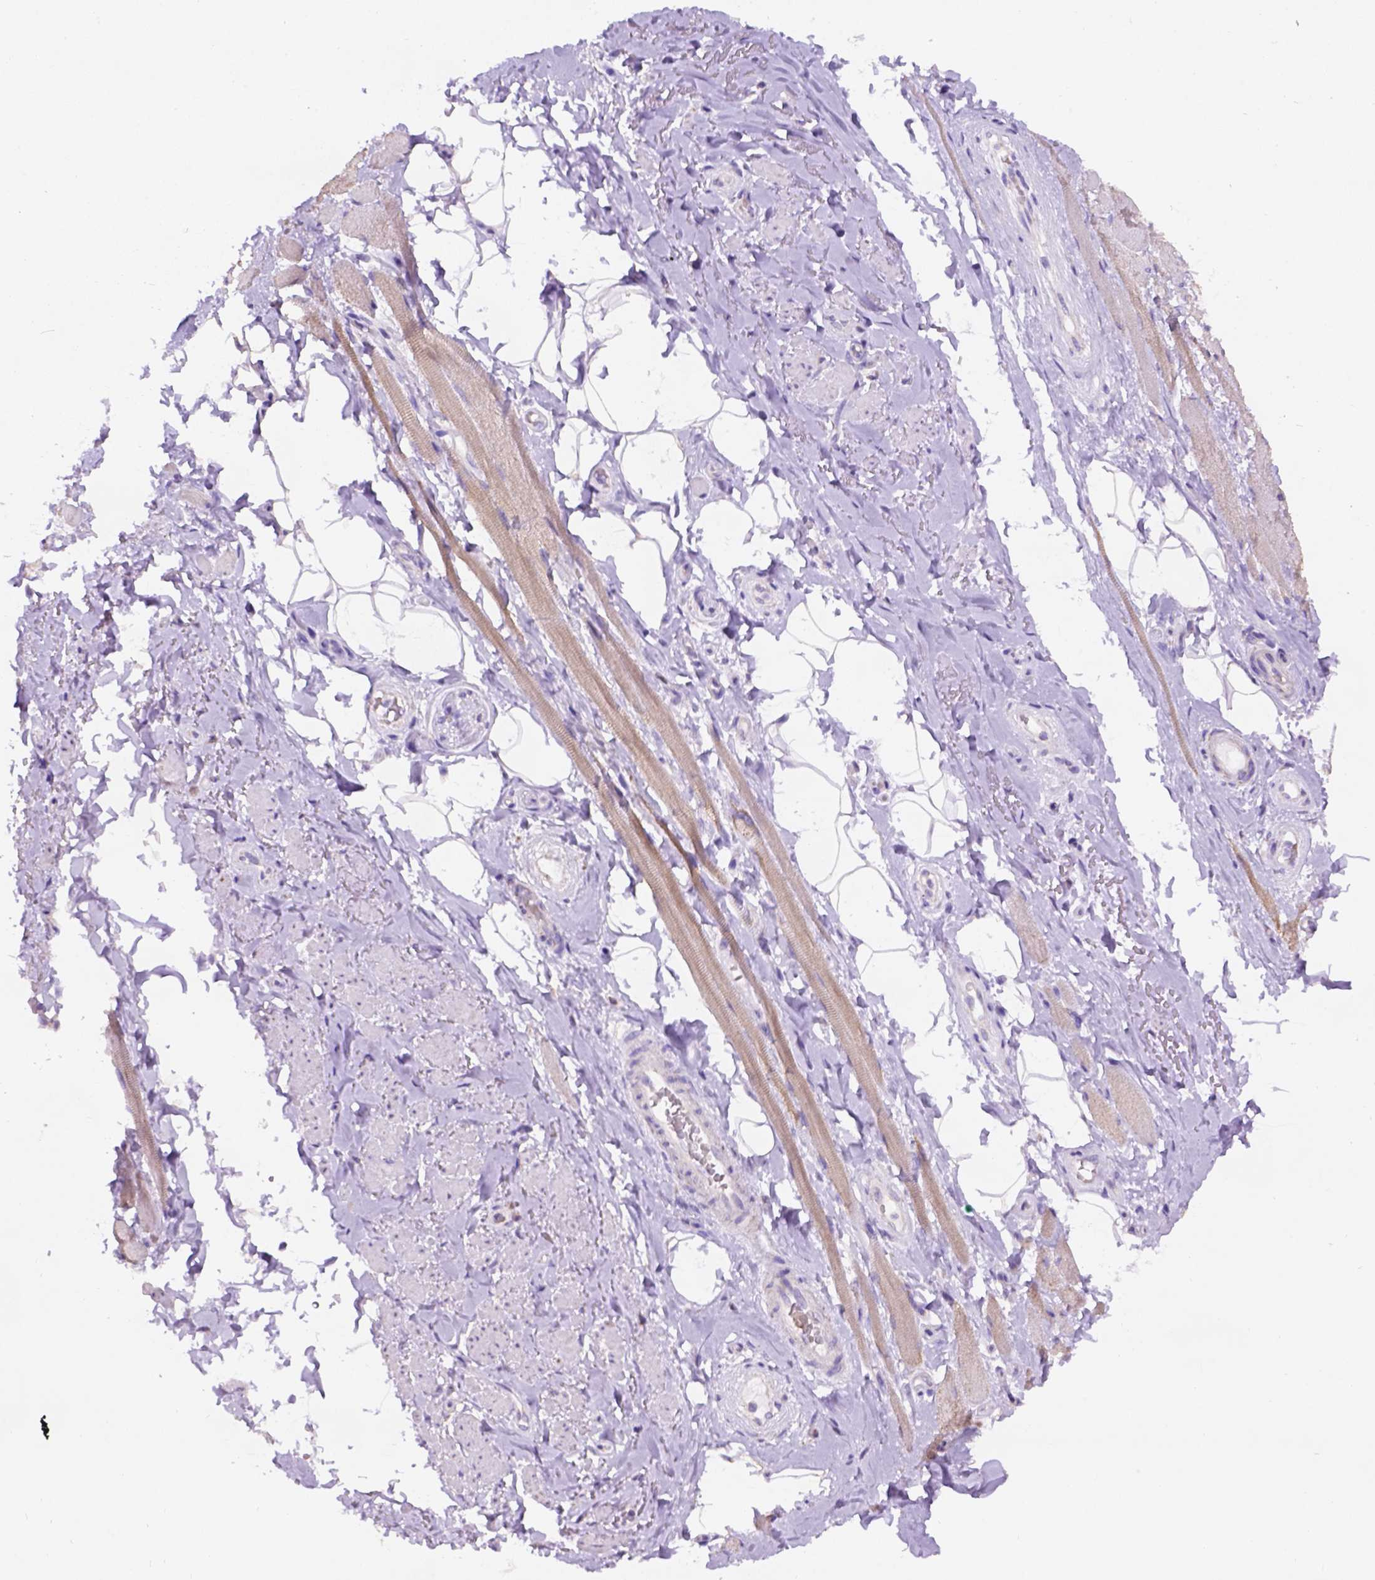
{"staining": {"intensity": "negative", "quantity": "none", "location": "none"}, "tissue": "adipose tissue", "cell_type": "Adipocytes", "image_type": "normal", "snomed": [{"axis": "morphology", "description": "Normal tissue, NOS"}, {"axis": "topography", "description": "Anal"}, {"axis": "topography", "description": "Peripheral nerve tissue"}], "caption": "Immunohistochemistry image of normal adipose tissue: adipose tissue stained with DAB demonstrates no significant protein staining in adipocytes.", "gene": "L2HGDH", "patient": {"sex": "male", "age": 53}}